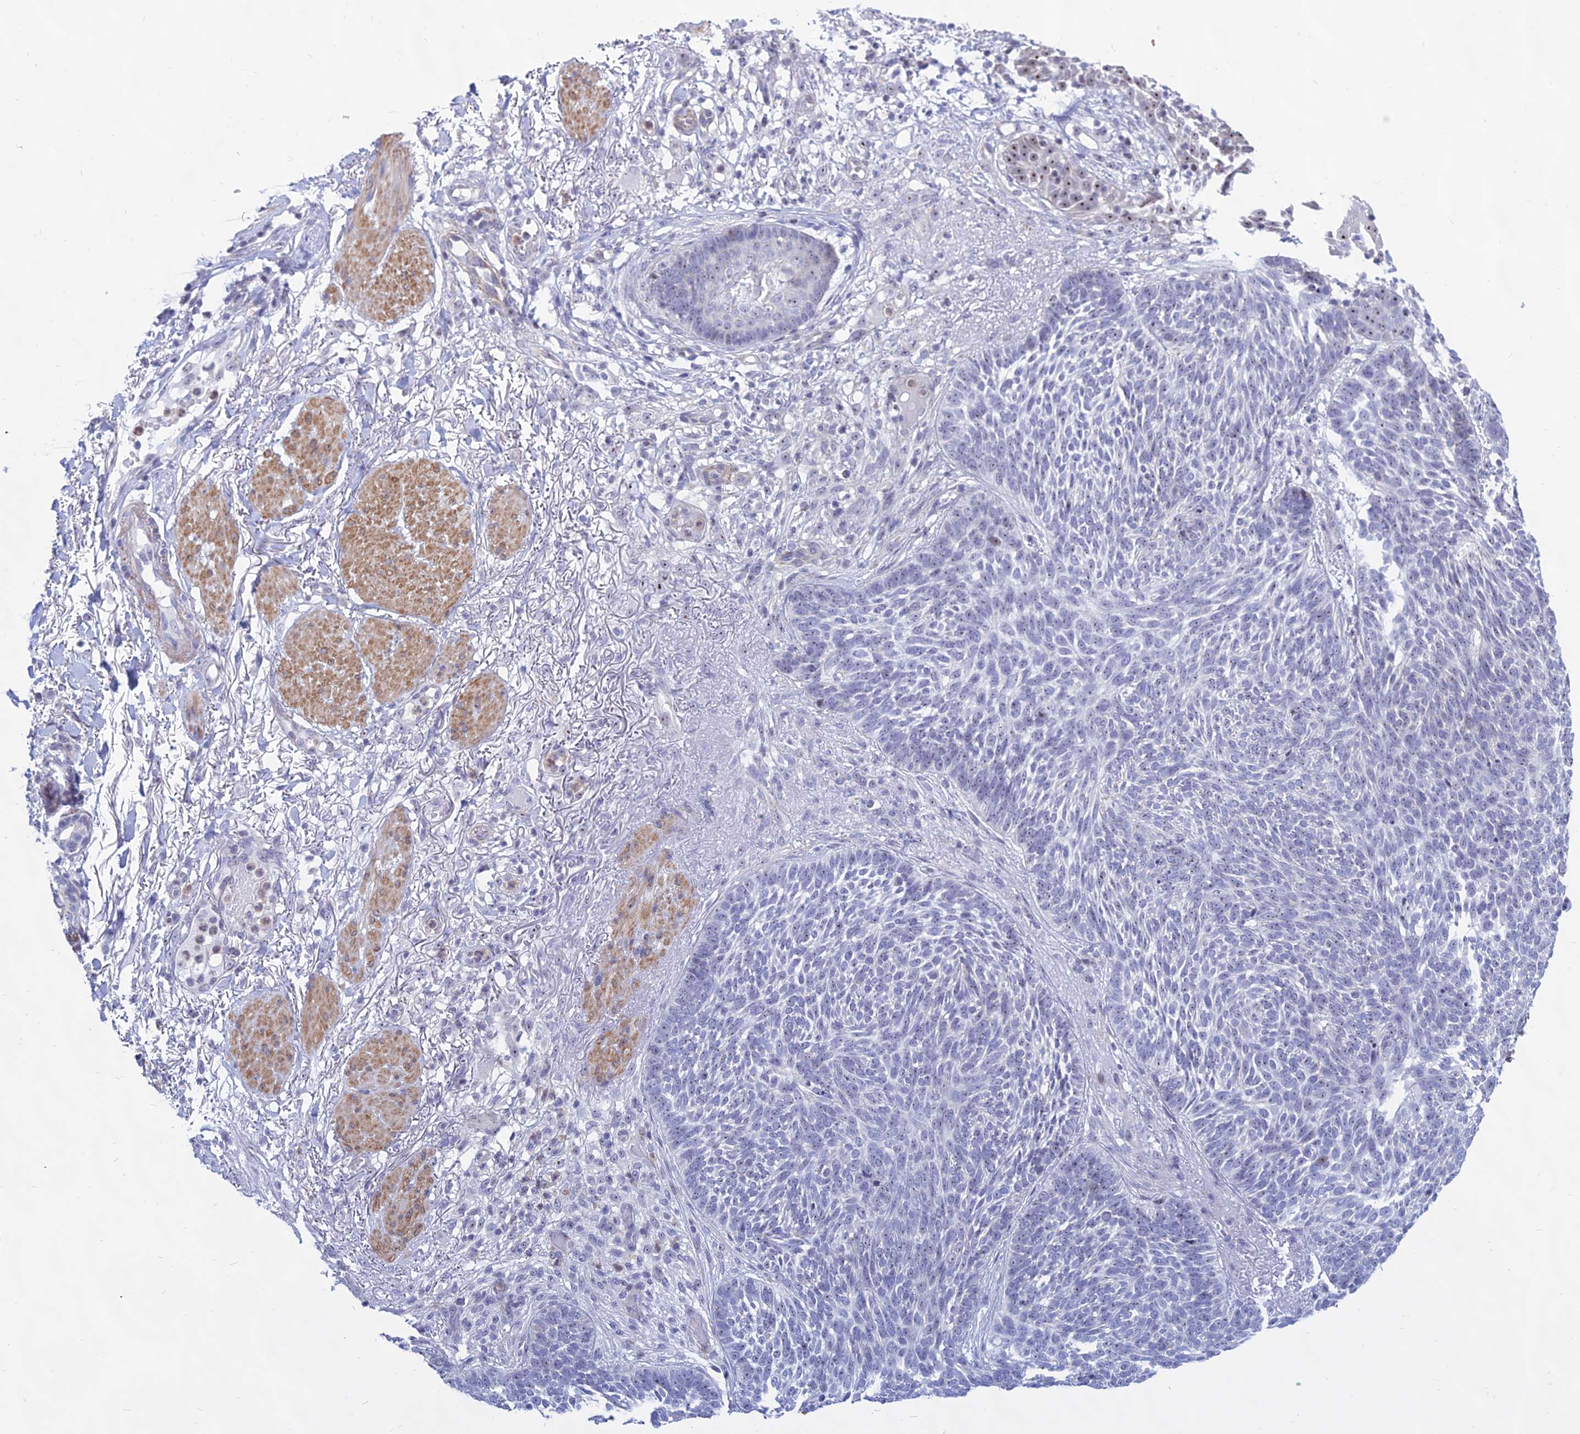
{"staining": {"intensity": "negative", "quantity": "none", "location": "none"}, "tissue": "skin cancer", "cell_type": "Tumor cells", "image_type": "cancer", "snomed": [{"axis": "morphology", "description": "Normal tissue, NOS"}, {"axis": "morphology", "description": "Basal cell carcinoma"}, {"axis": "topography", "description": "Skin"}], "caption": "Tumor cells show no significant expression in skin basal cell carcinoma.", "gene": "KRR1", "patient": {"sex": "male", "age": 64}}